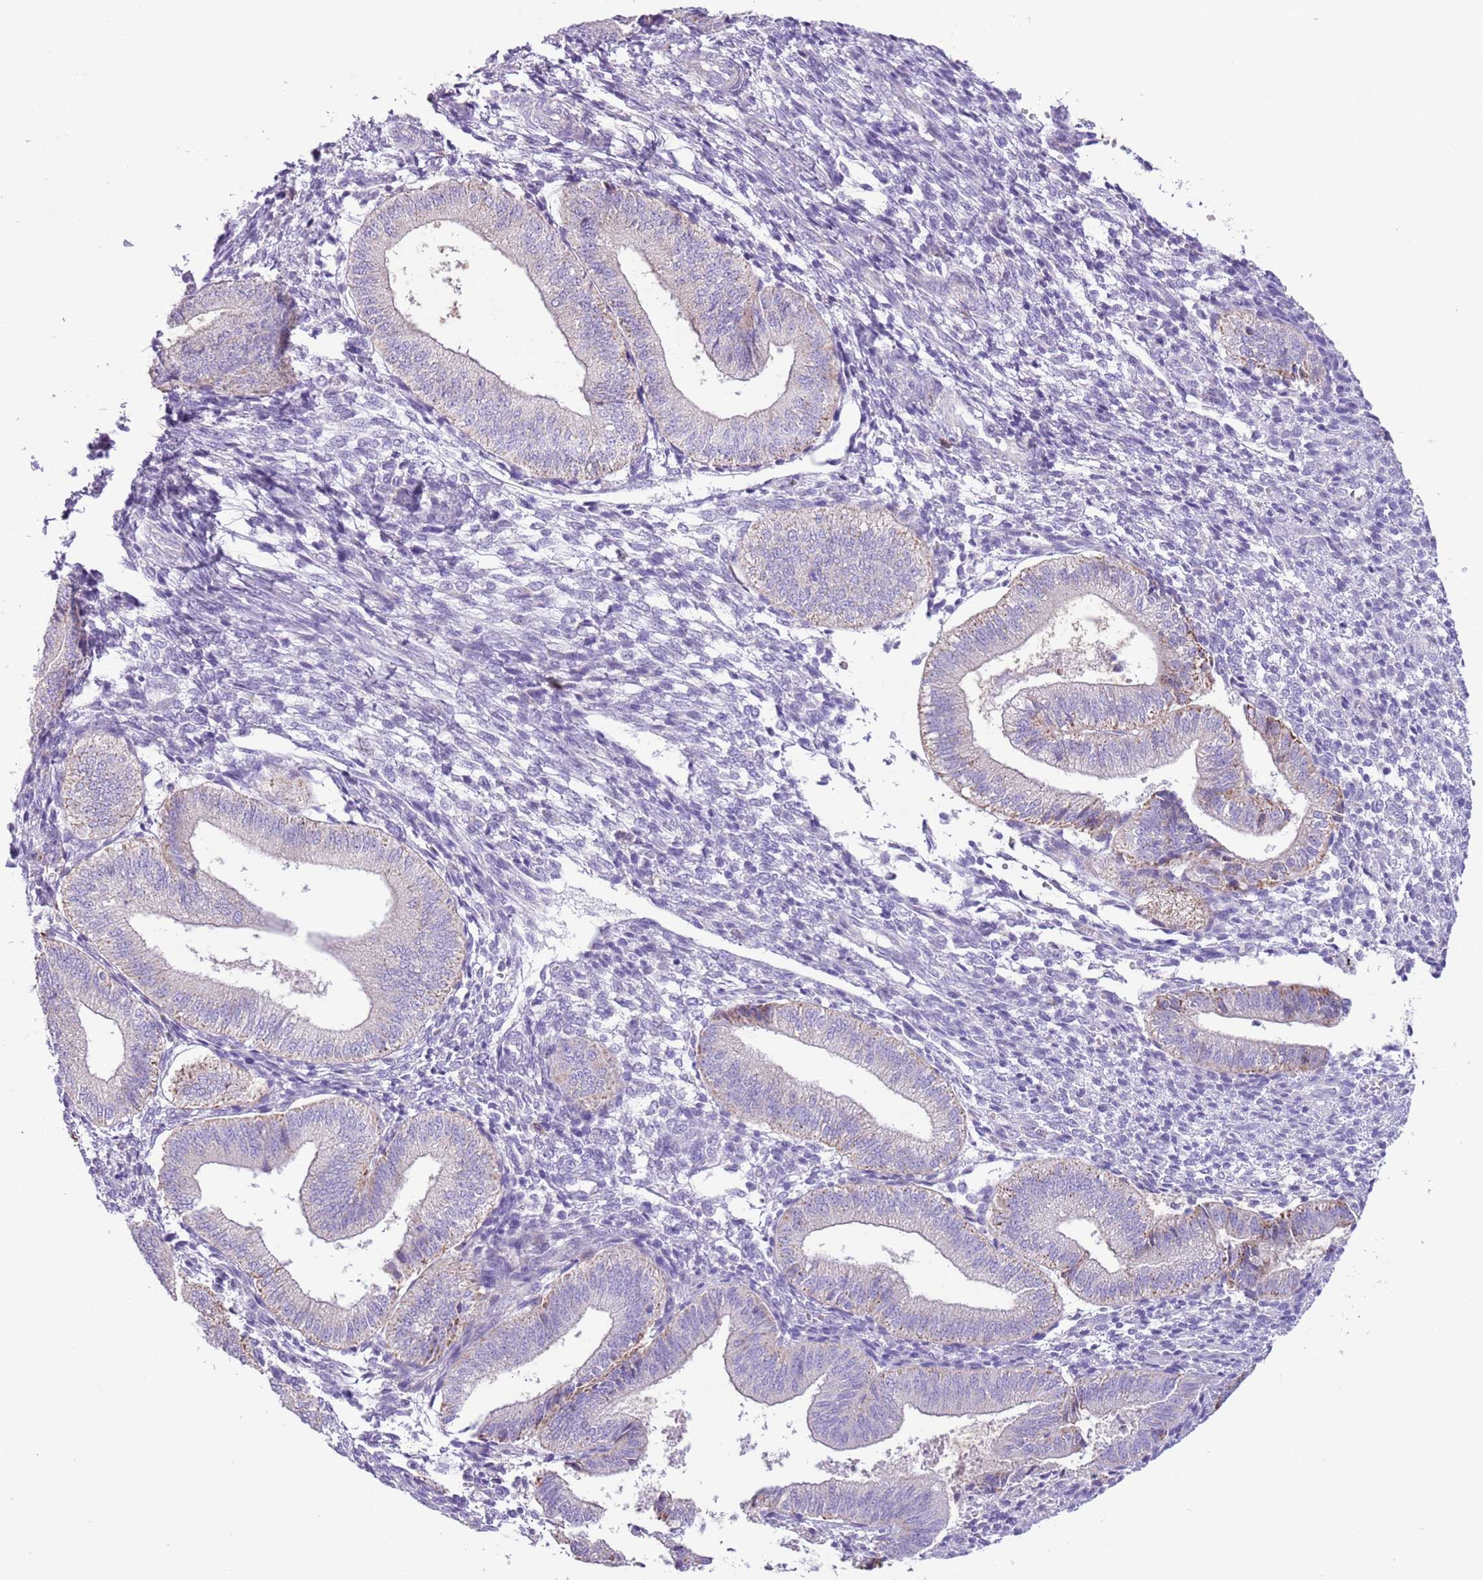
{"staining": {"intensity": "negative", "quantity": "none", "location": "none"}, "tissue": "endometrium", "cell_type": "Cells in endometrial stroma", "image_type": "normal", "snomed": [{"axis": "morphology", "description": "Normal tissue, NOS"}, {"axis": "topography", "description": "Endometrium"}], "caption": "An immunohistochemistry photomicrograph of normal endometrium is shown. There is no staining in cells in endometrial stroma of endometrium.", "gene": "ZNF697", "patient": {"sex": "female", "age": 34}}